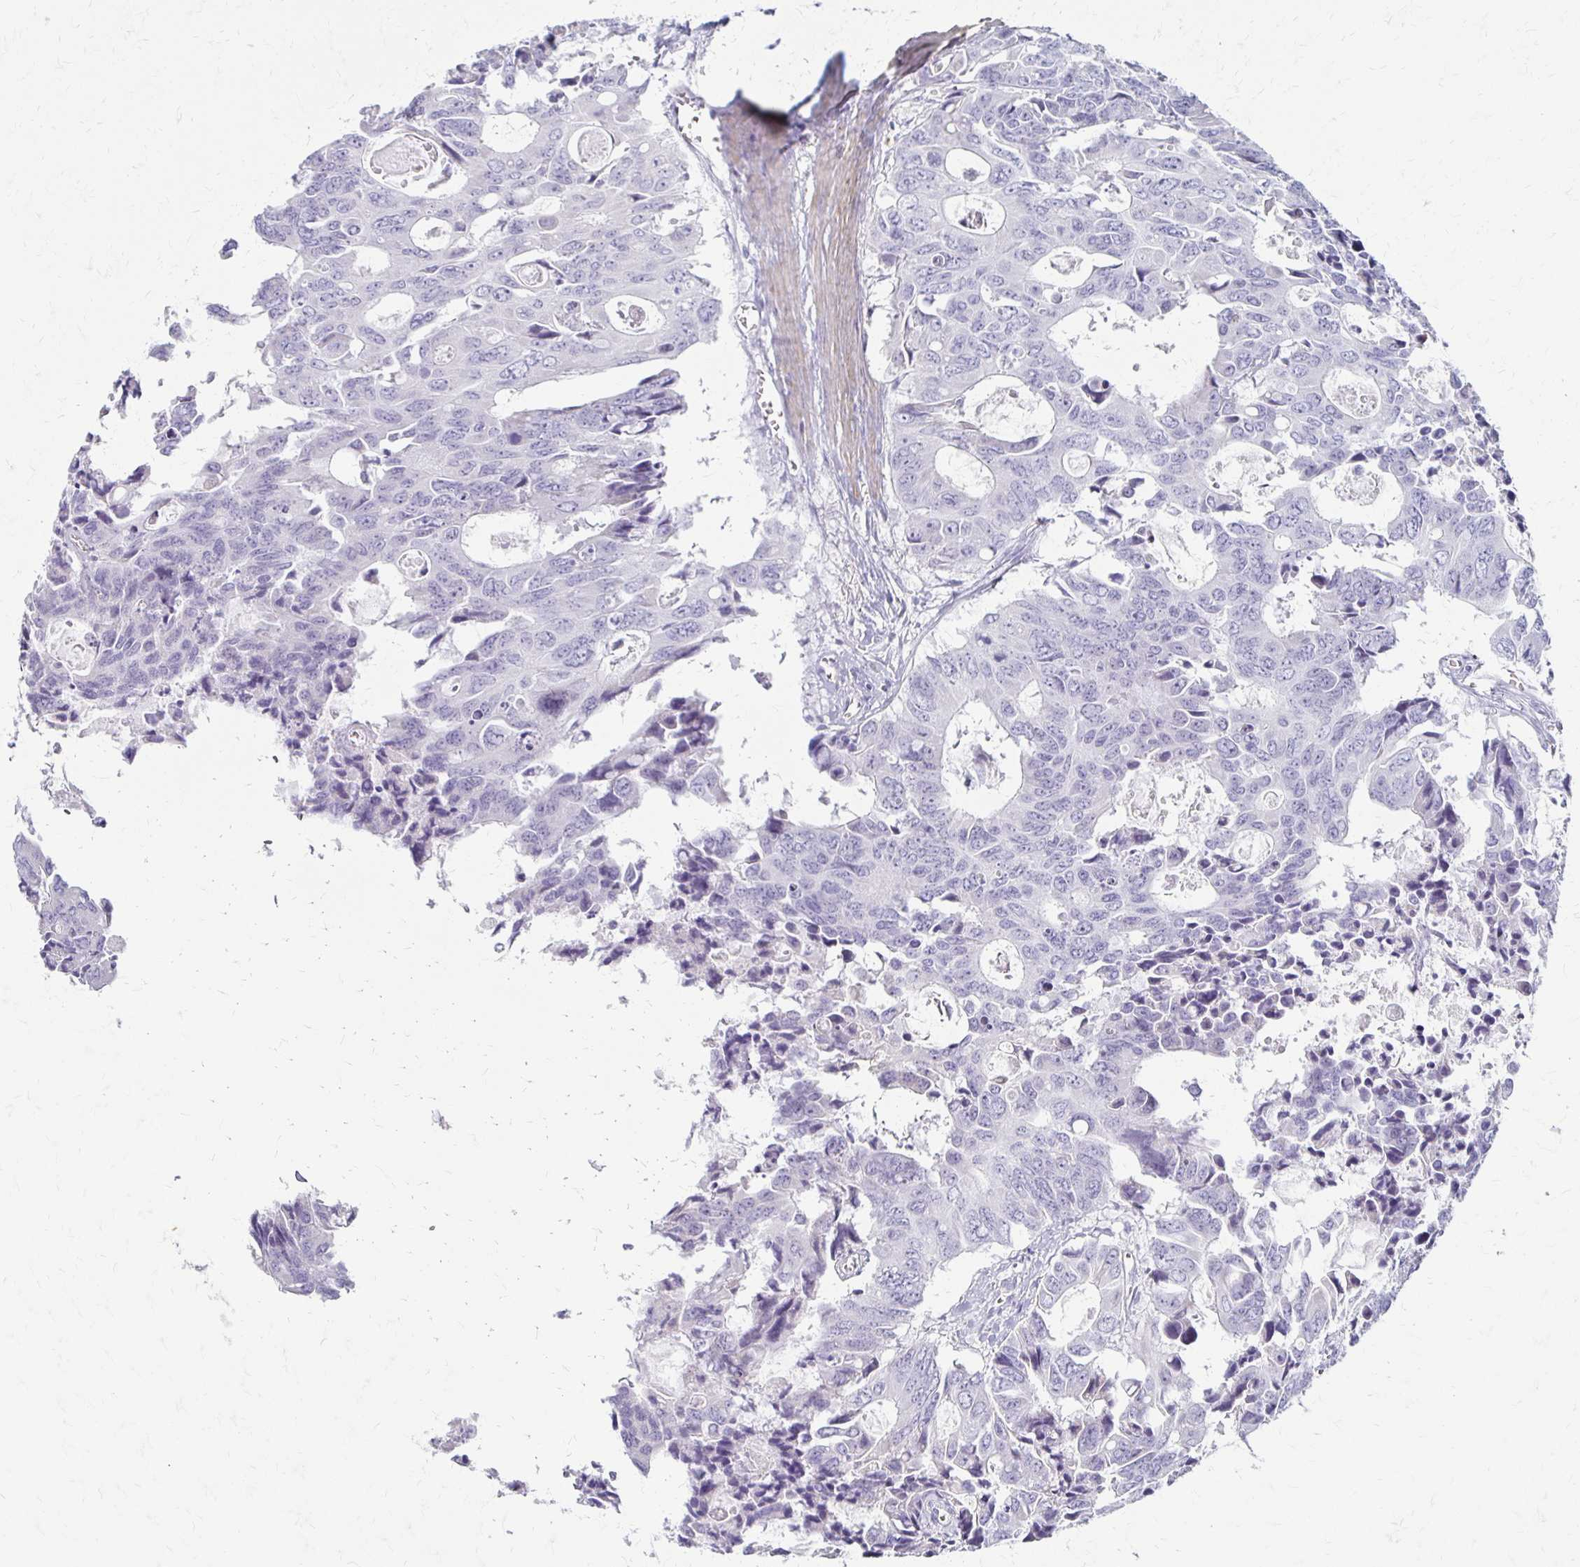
{"staining": {"intensity": "negative", "quantity": "none", "location": "none"}, "tissue": "colorectal cancer", "cell_type": "Tumor cells", "image_type": "cancer", "snomed": [{"axis": "morphology", "description": "Adenocarcinoma, NOS"}, {"axis": "topography", "description": "Rectum"}], "caption": "The photomicrograph displays no significant staining in tumor cells of colorectal cancer (adenocarcinoma). (DAB (3,3'-diaminobenzidine) immunohistochemistry (IHC) visualized using brightfield microscopy, high magnification).", "gene": "IVL", "patient": {"sex": "male", "age": 76}}